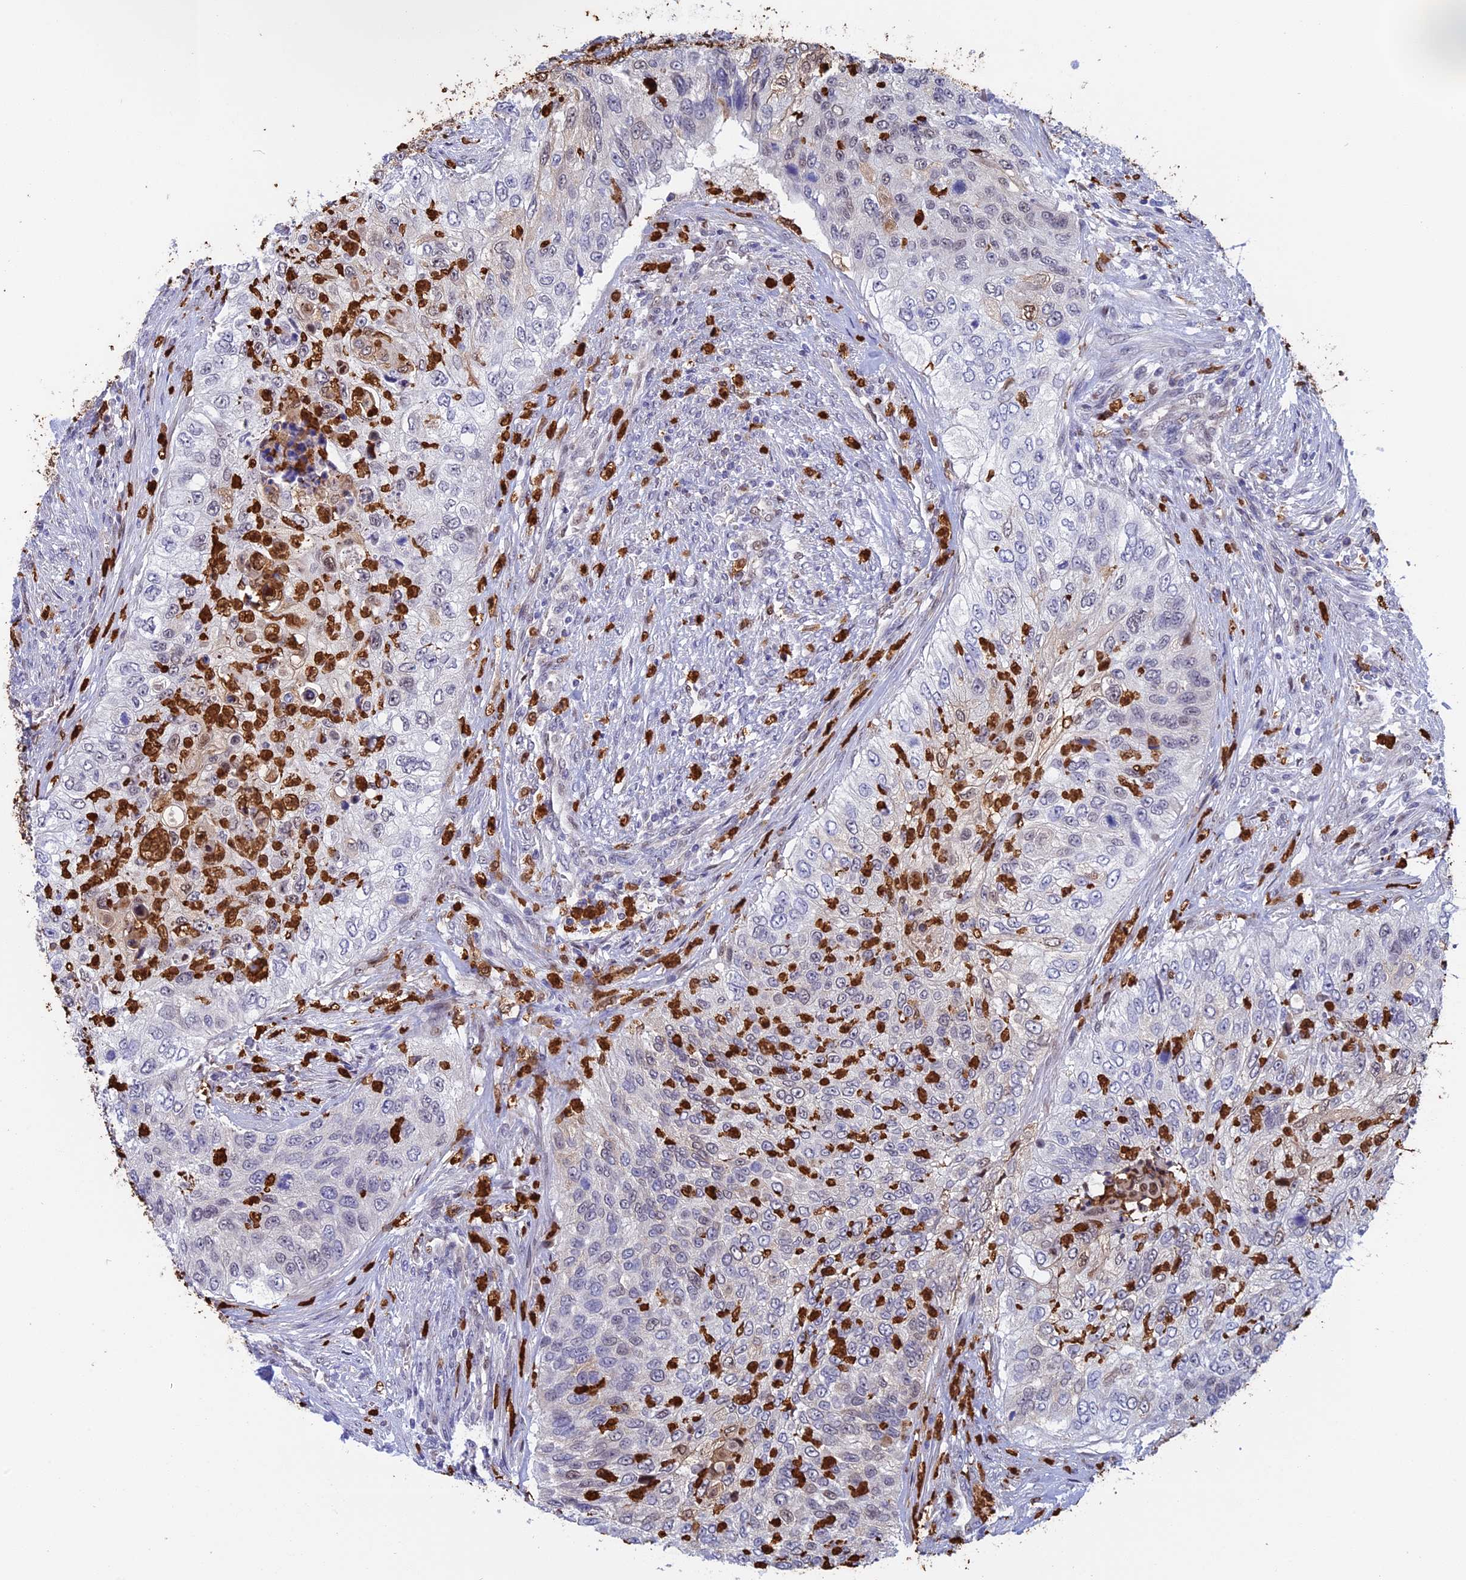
{"staining": {"intensity": "negative", "quantity": "none", "location": "none"}, "tissue": "urothelial cancer", "cell_type": "Tumor cells", "image_type": "cancer", "snomed": [{"axis": "morphology", "description": "Urothelial carcinoma, High grade"}, {"axis": "topography", "description": "Urinary bladder"}], "caption": "This micrograph is of urothelial carcinoma (high-grade) stained with immunohistochemistry (IHC) to label a protein in brown with the nuclei are counter-stained blue. There is no positivity in tumor cells.", "gene": "SLC26A1", "patient": {"sex": "female", "age": 60}}